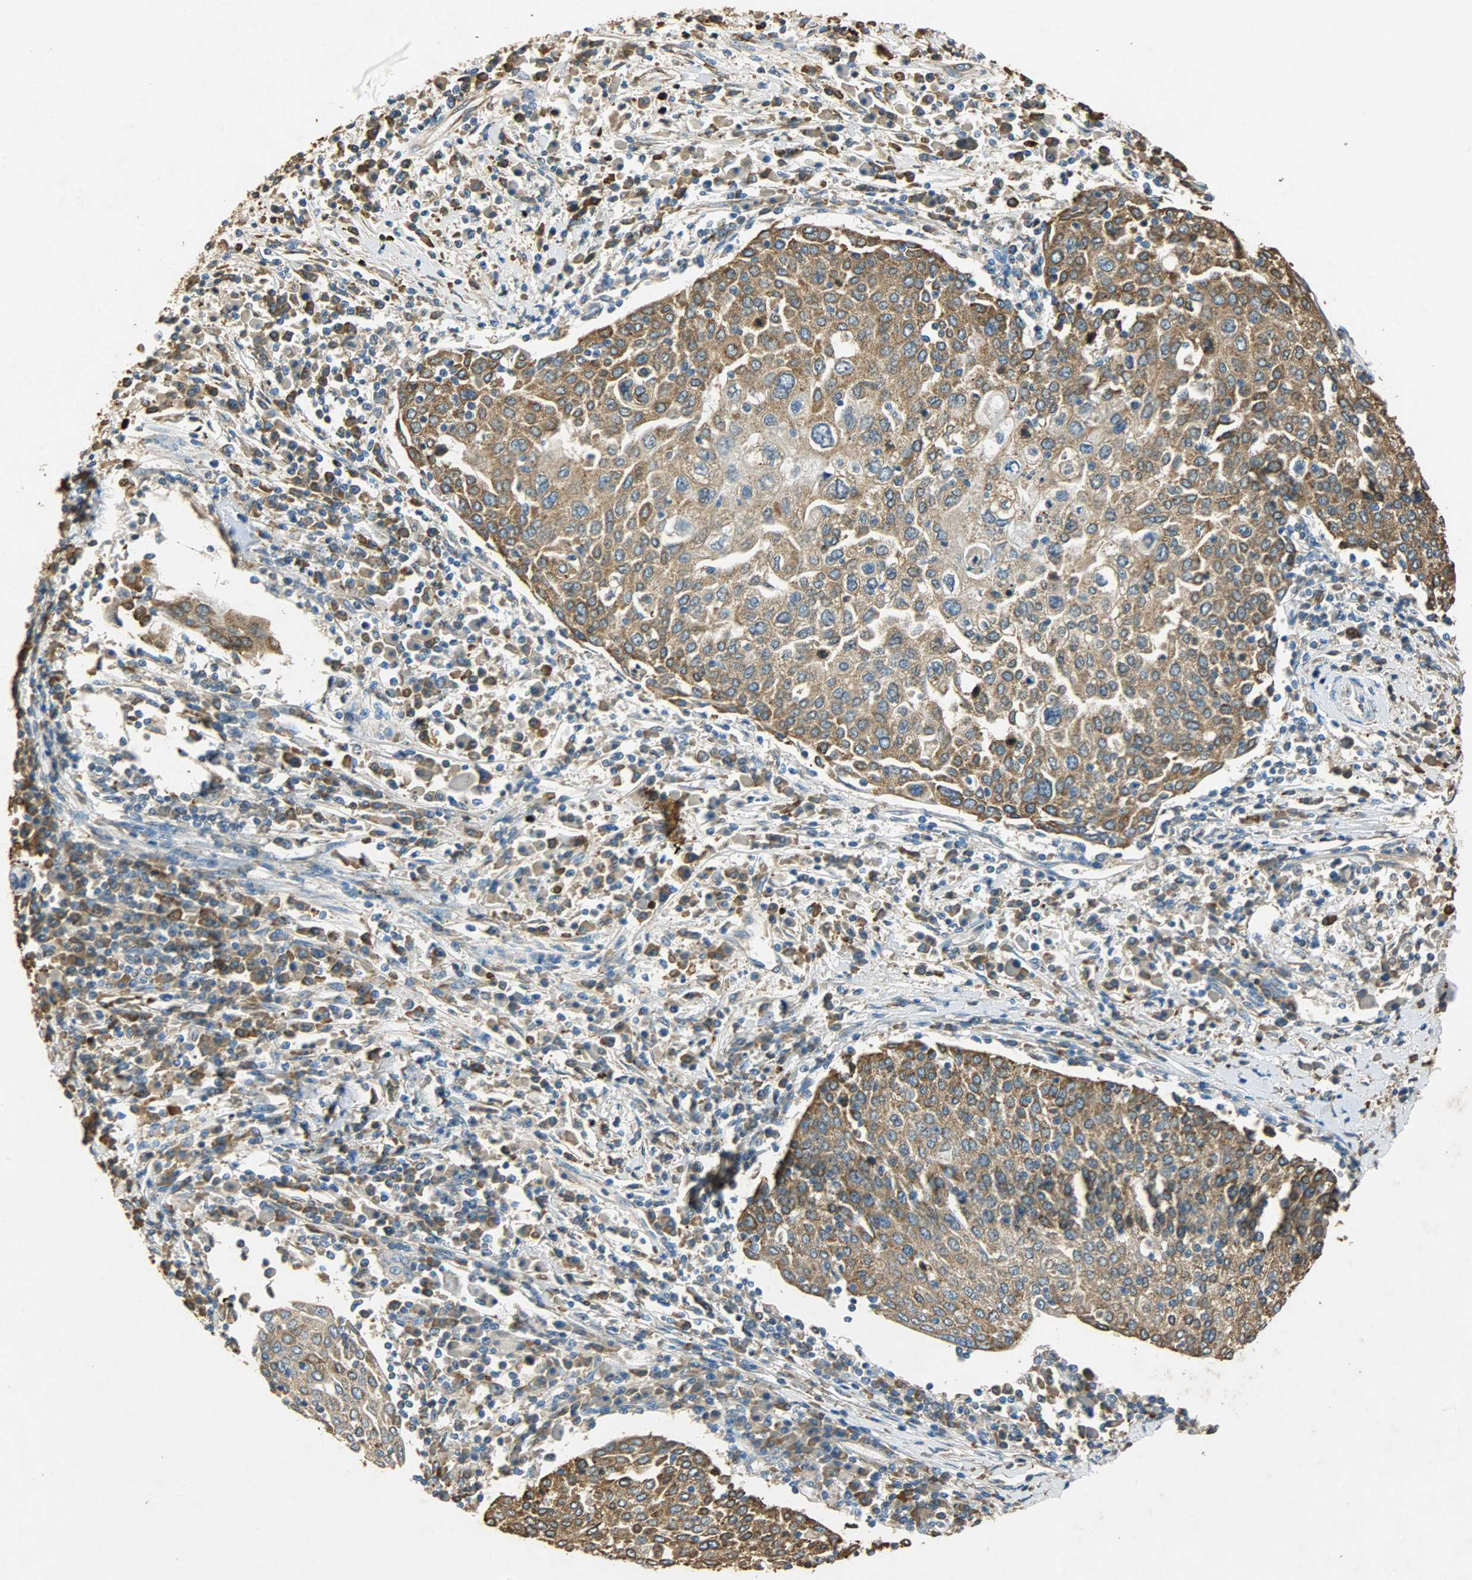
{"staining": {"intensity": "moderate", "quantity": ">75%", "location": "cytoplasmic/membranous"}, "tissue": "cervical cancer", "cell_type": "Tumor cells", "image_type": "cancer", "snomed": [{"axis": "morphology", "description": "Squamous cell carcinoma, NOS"}, {"axis": "topography", "description": "Cervix"}], "caption": "Cervical cancer (squamous cell carcinoma) tissue reveals moderate cytoplasmic/membranous positivity in approximately >75% of tumor cells", "gene": "HSPA5", "patient": {"sex": "female", "age": 40}}